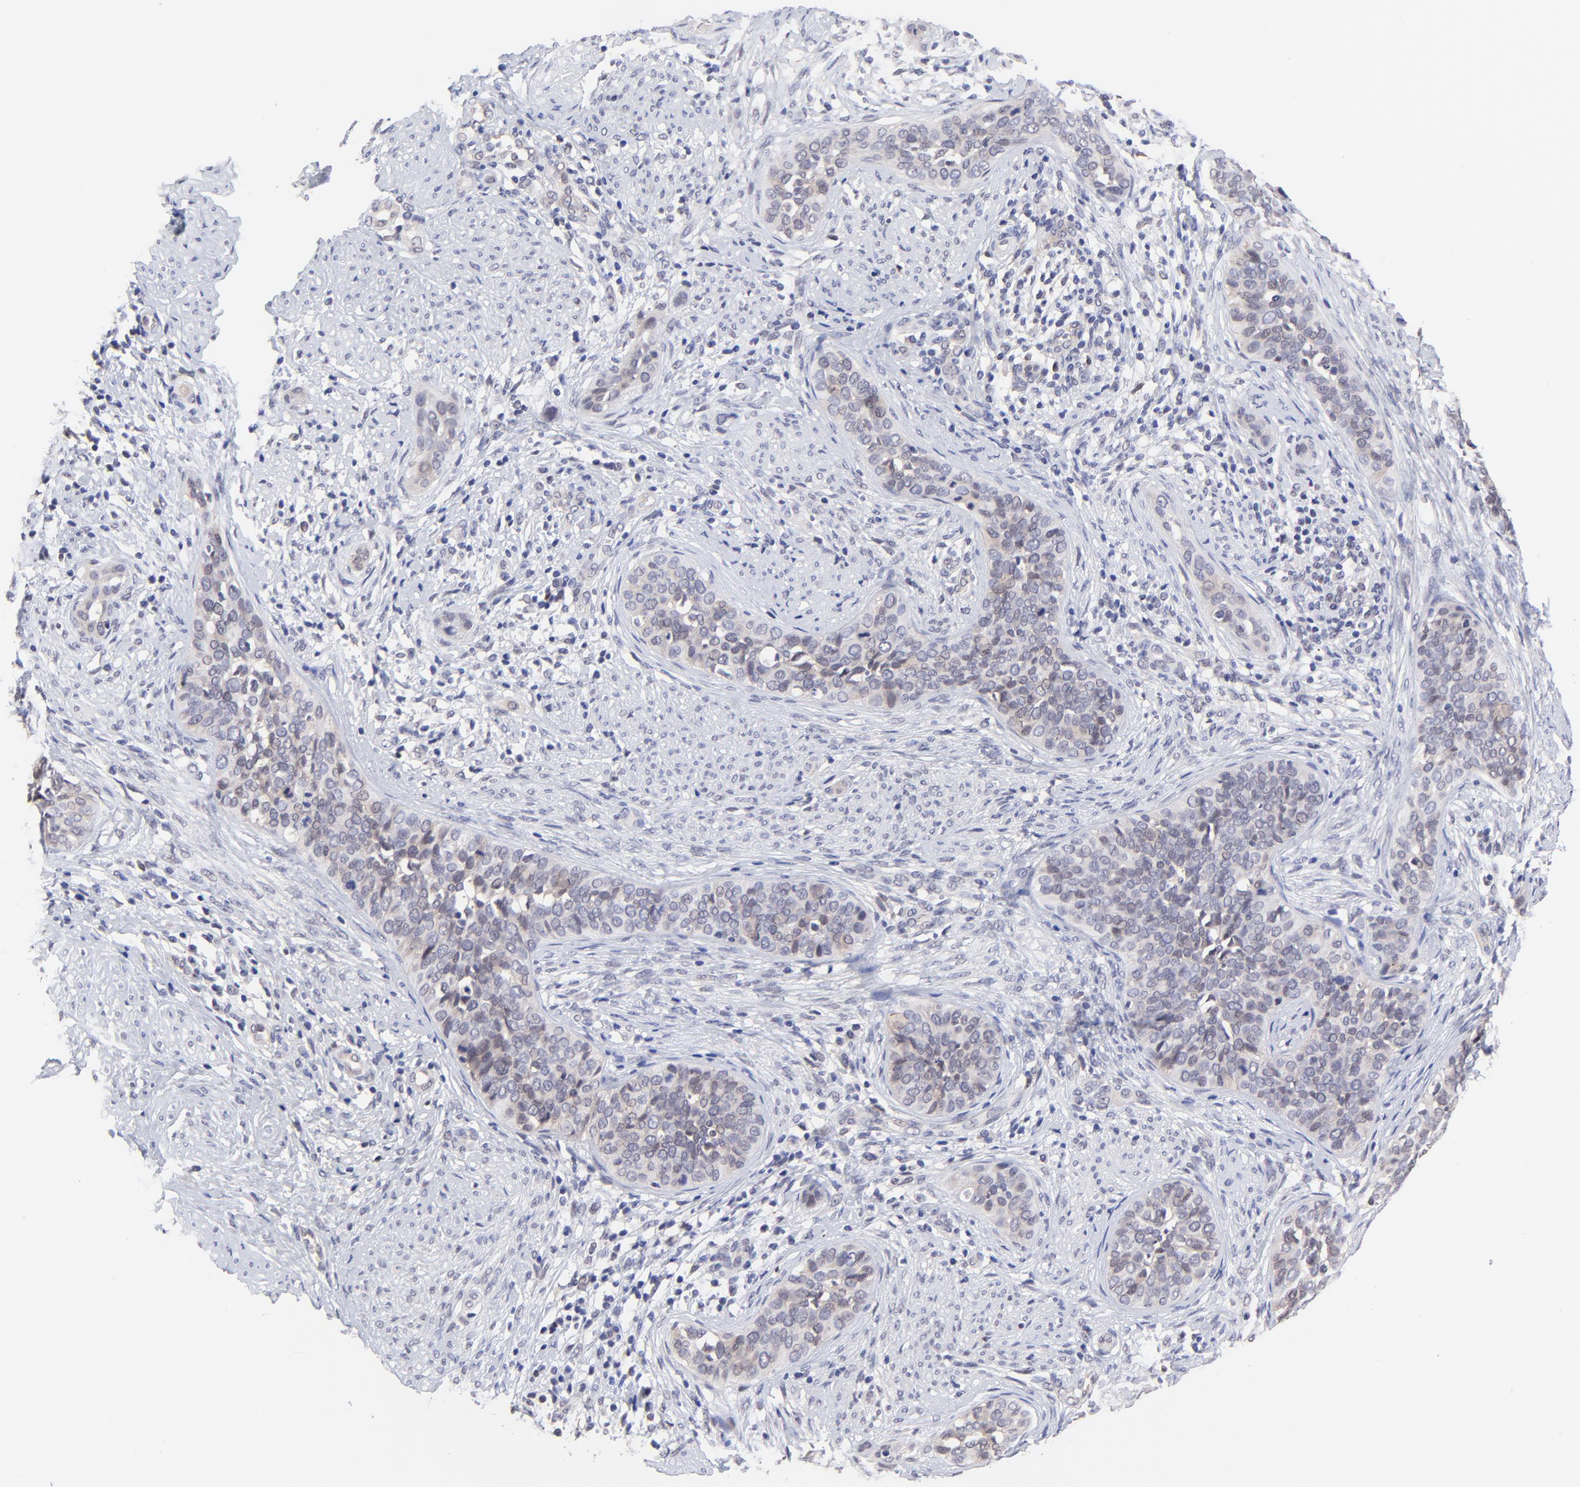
{"staining": {"intensity": "negative", "quantity": "none", "location": "none"}, "tissue": "cervical cancer", "cell_type": "Tumor cells", "image_type": "cancer", "snomed": [{"axis": "morphology", "description": "Squamous cell carcinoma, NOS"}, {"axis": "topography", "description": "Cervix"}], "caption": "Protein analysis of cervical cancer (squamous cell carcinoma) demonstrates no significant expression in tumor cells.", "gene": "ZNF747", "patient": {"sex": "female", "age": 31}}